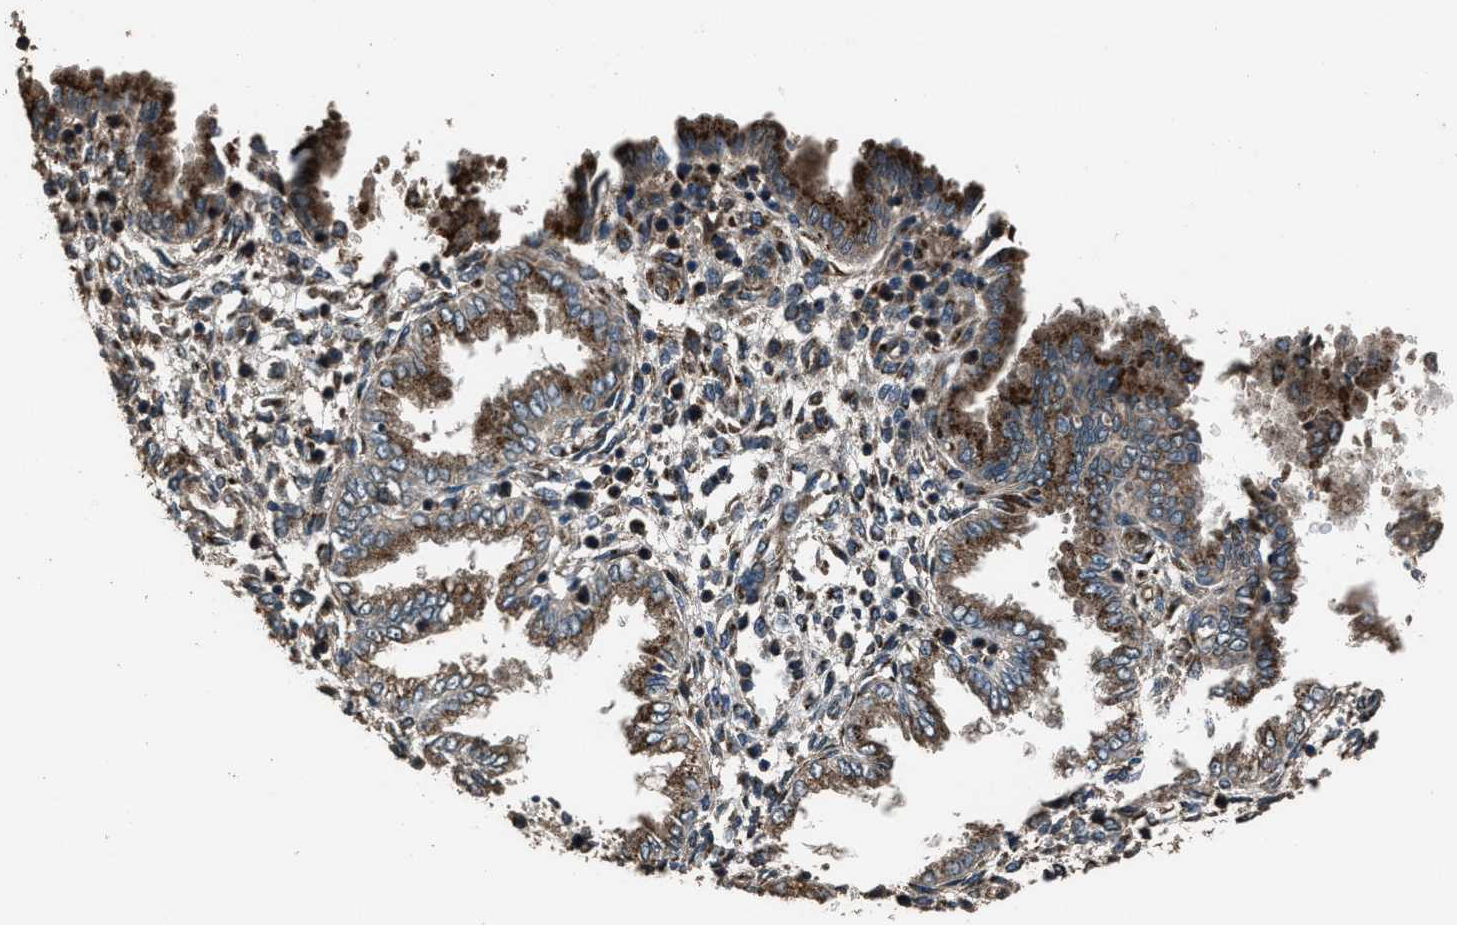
{"staining": {"intensity": "weak", "quantity": ">75%", "location": "cytoplasmic/membranous"}, "tissue": "endometrium", "cell_type": "Cells in endometrial stroma", "image_type": "normal", "snomed": [{"axis": "morphology", "description": "Normal tissue, NOS"}, {"axis": "topography", "description": "Endometrium"}], "caption": "Protein analysis of benign endometrium demonstrates weak cytoplasmic/membranous staining in about >75% of cells in endometrial stroma.", "gene": "SLC38A10", "patient": {"sex": "female", "age": 33}}